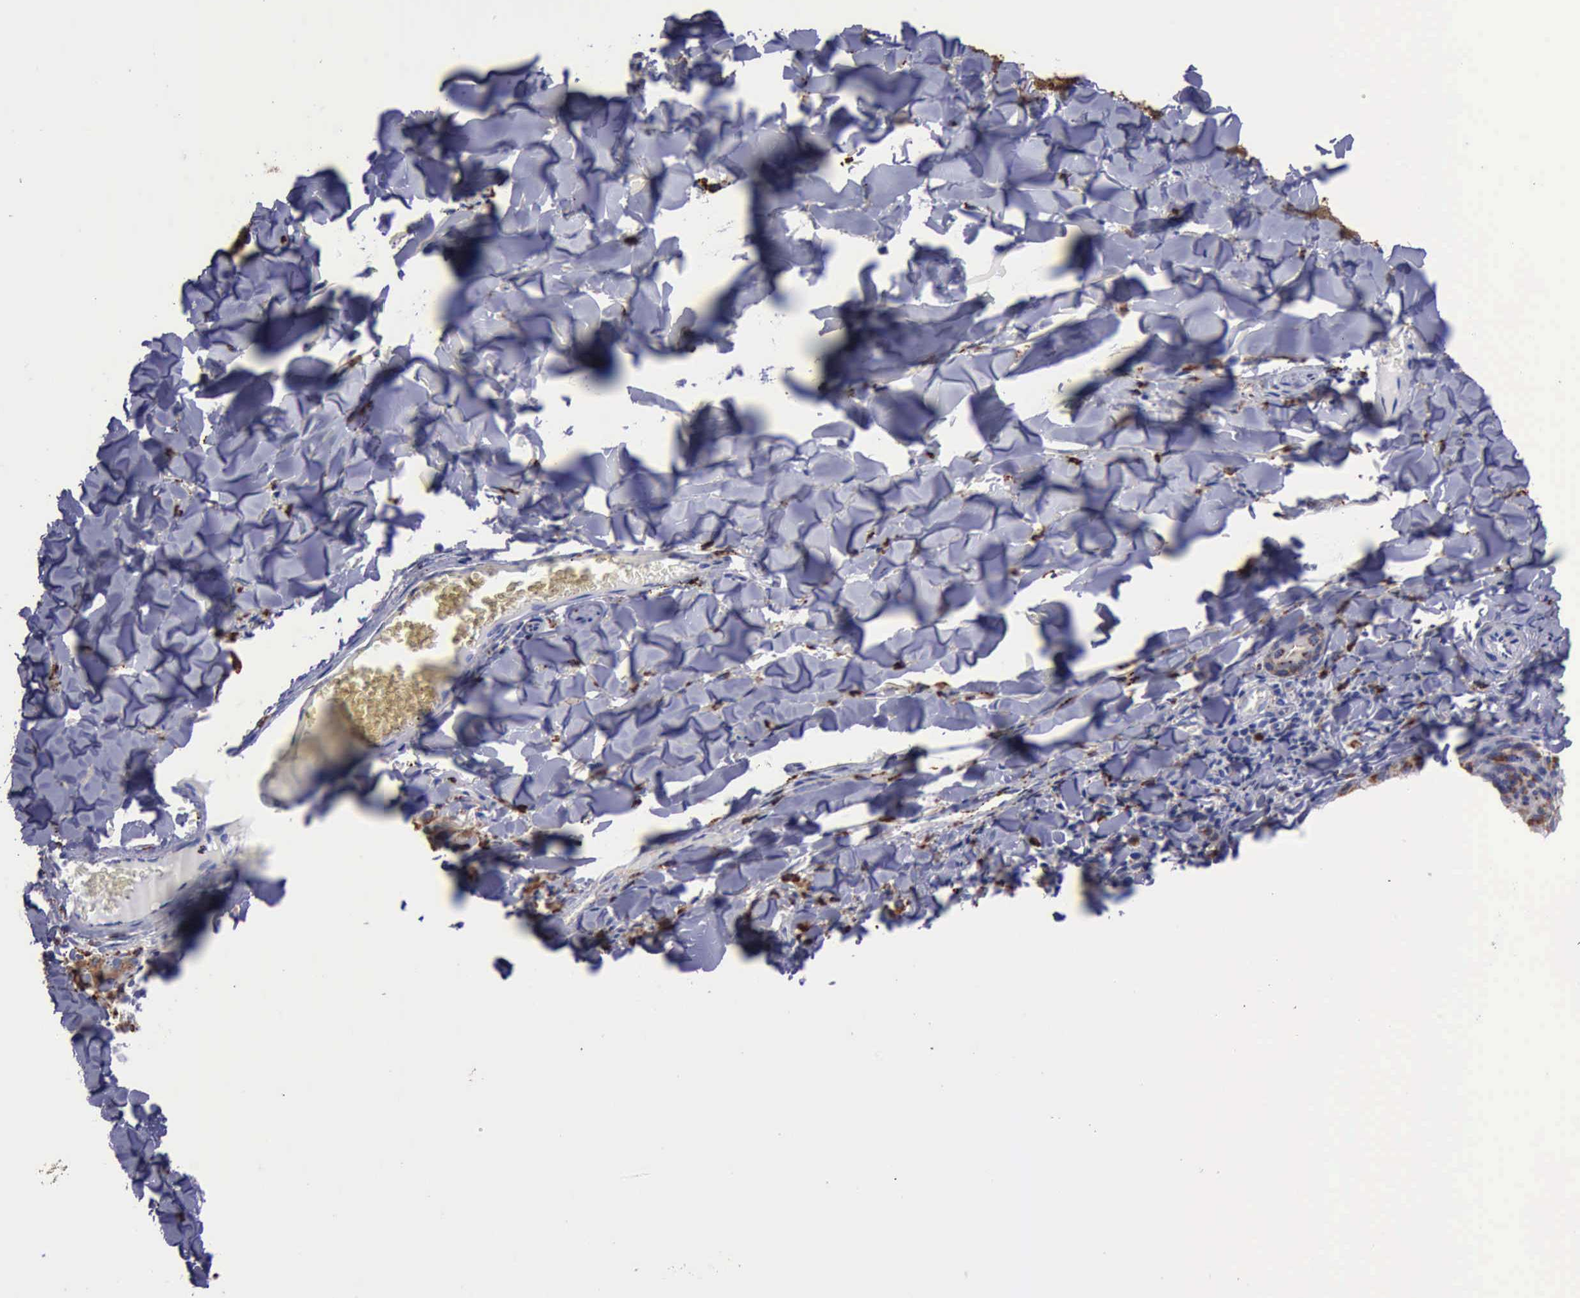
{"staining": {"intensity": "moderate", "quantity": "25%-75%", "location": "cytoplasmic/membranous"}, "tissue": "melanoma", "cell_type": "Tumor cells", "image_type": "cancer", "snomed": [{"axis": "morphology", "description": "Malignant melanoma, NOS"}, {"axis": "topography", "description": "Skin"}], "caption": "A histopathology image showing moderate cytoplasmic/membranous expression in approximately 25%-75% of tumor cells in malignant melanoma, as visualized by brown immunohistochemical staining.", "gene": "CTSD", "patient": {"sex": "male", "age": 76}}